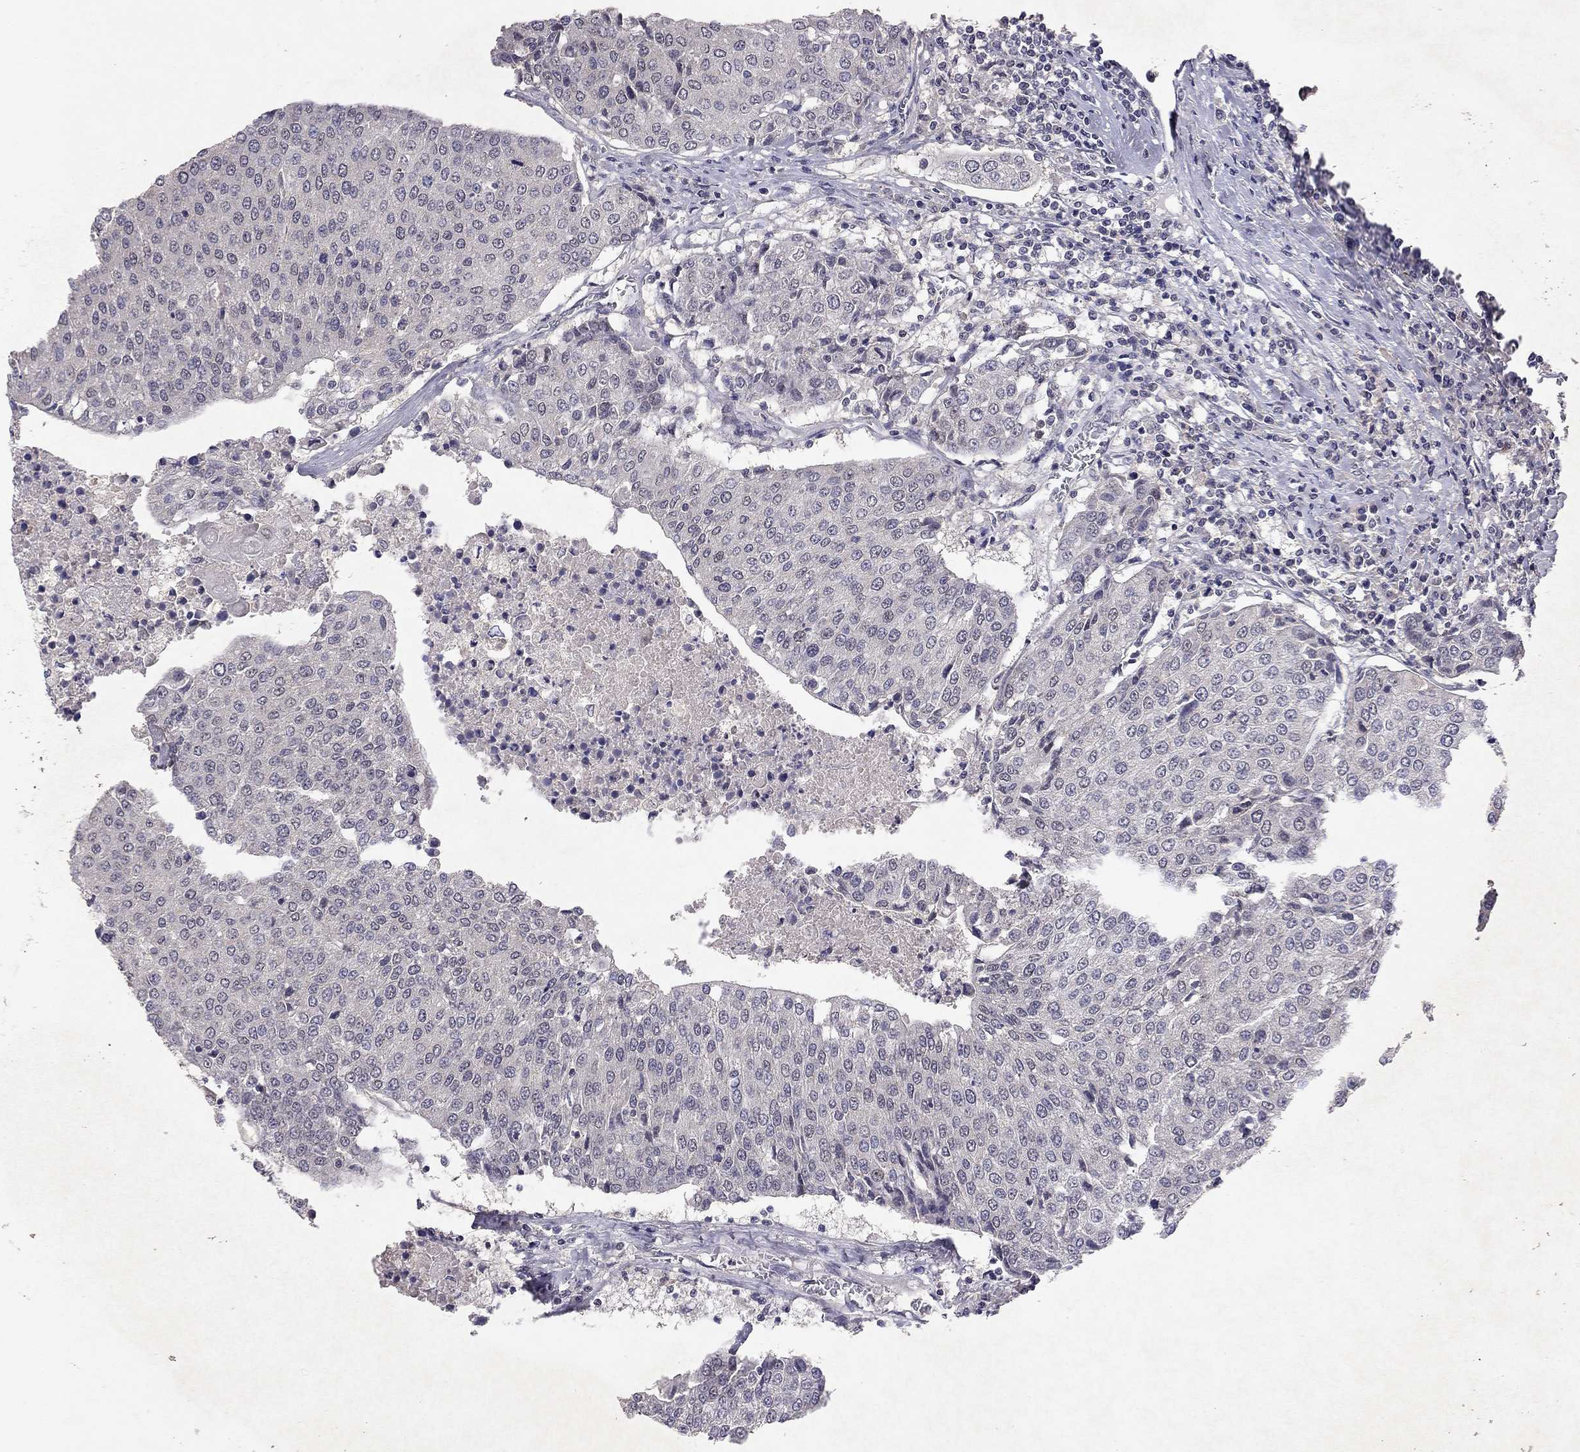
{"staining": {"intensity": "negative", "quantity": "none", "location": "none"}, "tissue": "urothelial cancer", "cell_type": "Tumor cells", "image_type": "cancer", "snomed": [{"axis": "morphology", "description": "Urothelial carcinoma, High grade"}, {"axis": "topography", "description": "Urinary bladder"}], "caption": "IHC of high-grade urothelial carcinoma demonstrates no positivity in tumor cells.", "gene": "ESR2", "patient": {"sex": "female", "age": 85}}